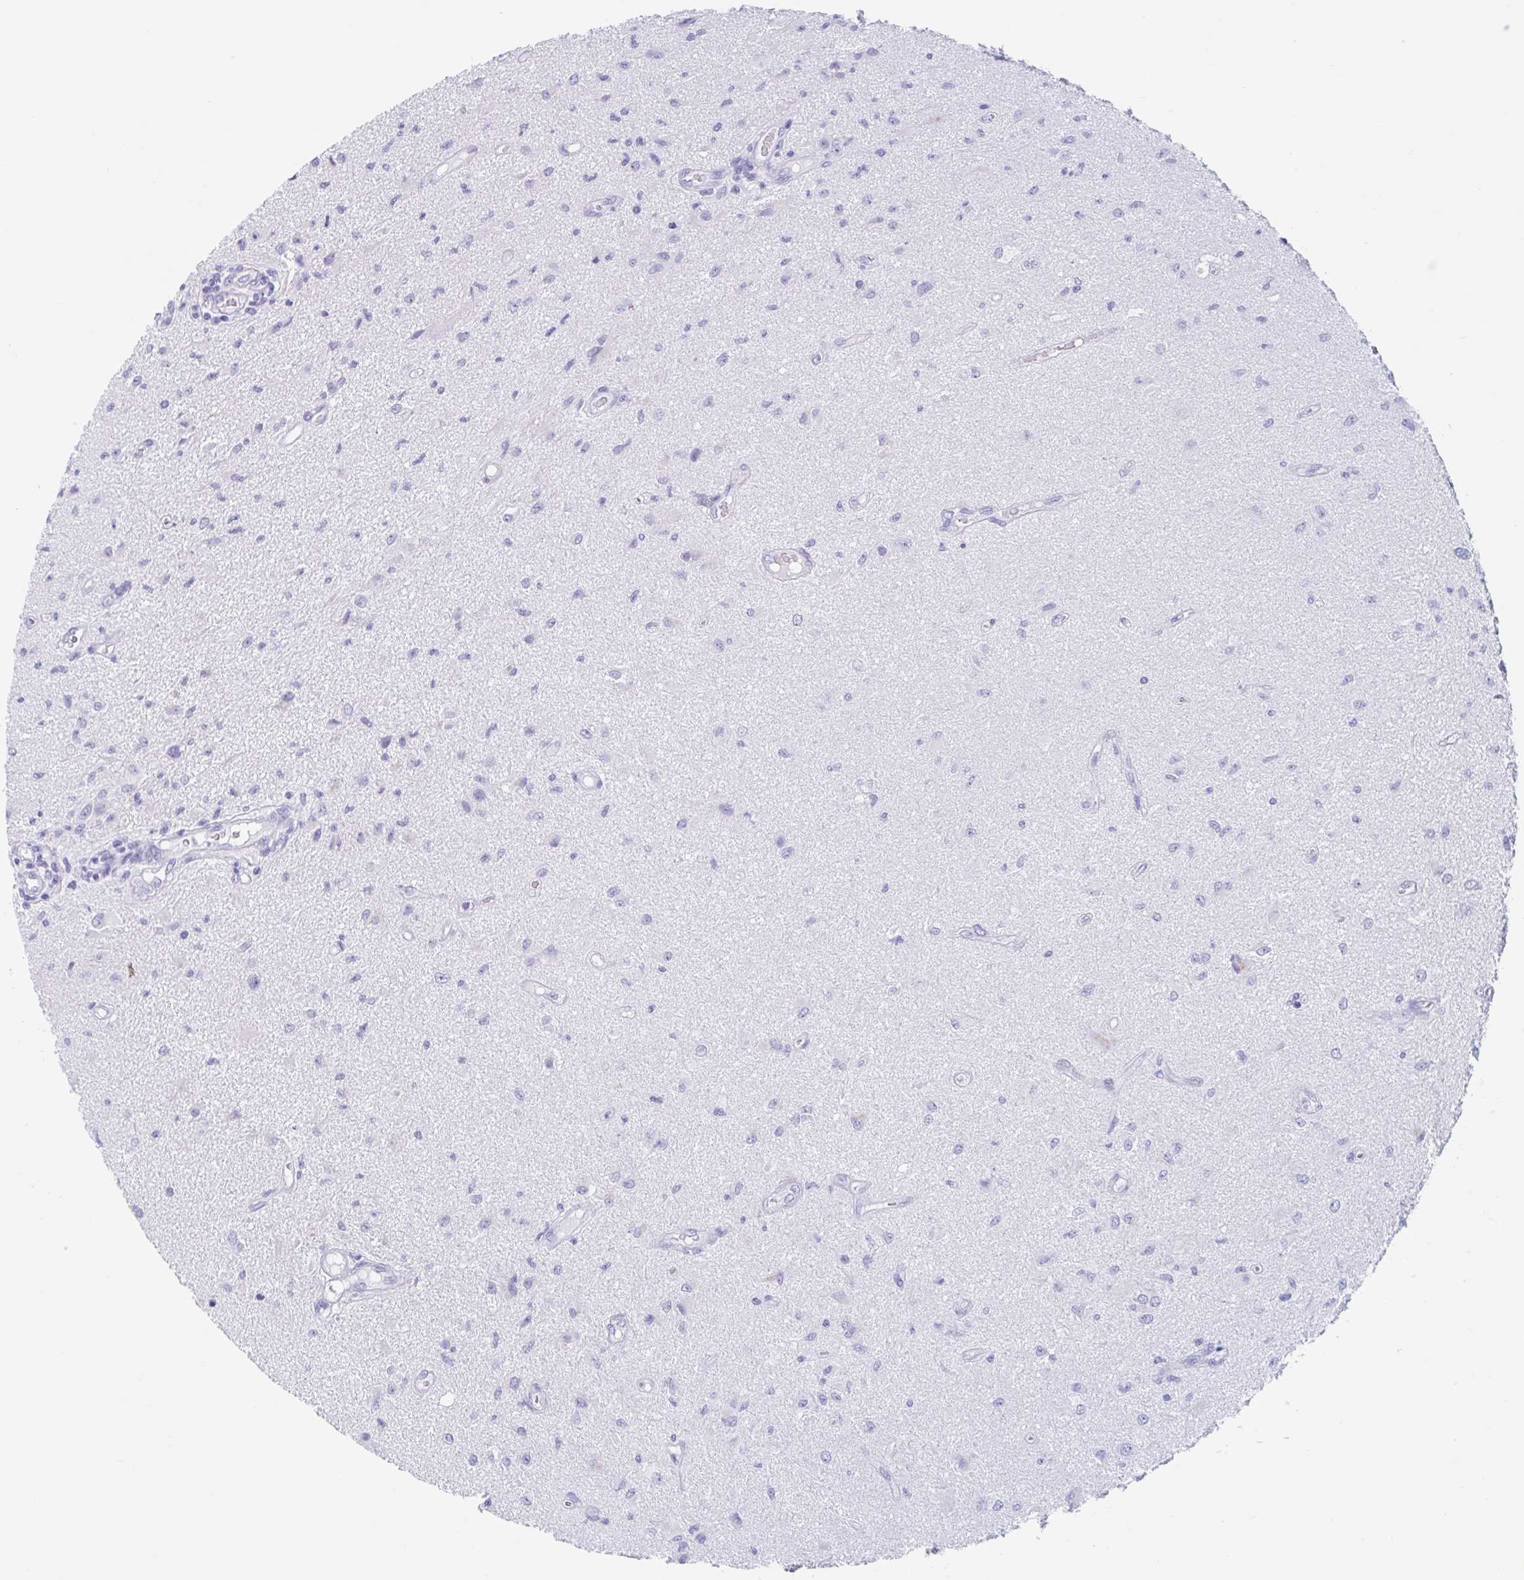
{"staining": {"intensity": "negative", "quantity": "none", "location": "none"}, "tissue": "glioma", "cell_type": "Tumor cells", "image_type": "cancer", "snomed": [{"axis": "morphology", "description": "Glioma, malignant, High grade"}, {"axis": "topography", "description": "Brain"}], "caption": "Malignant glioma (high-grade) was stained to show a protein in brown. There is no significant positivity in tumor cells.", "gene": "CPTP", "patient": {"sex": "male", "age": 67}}